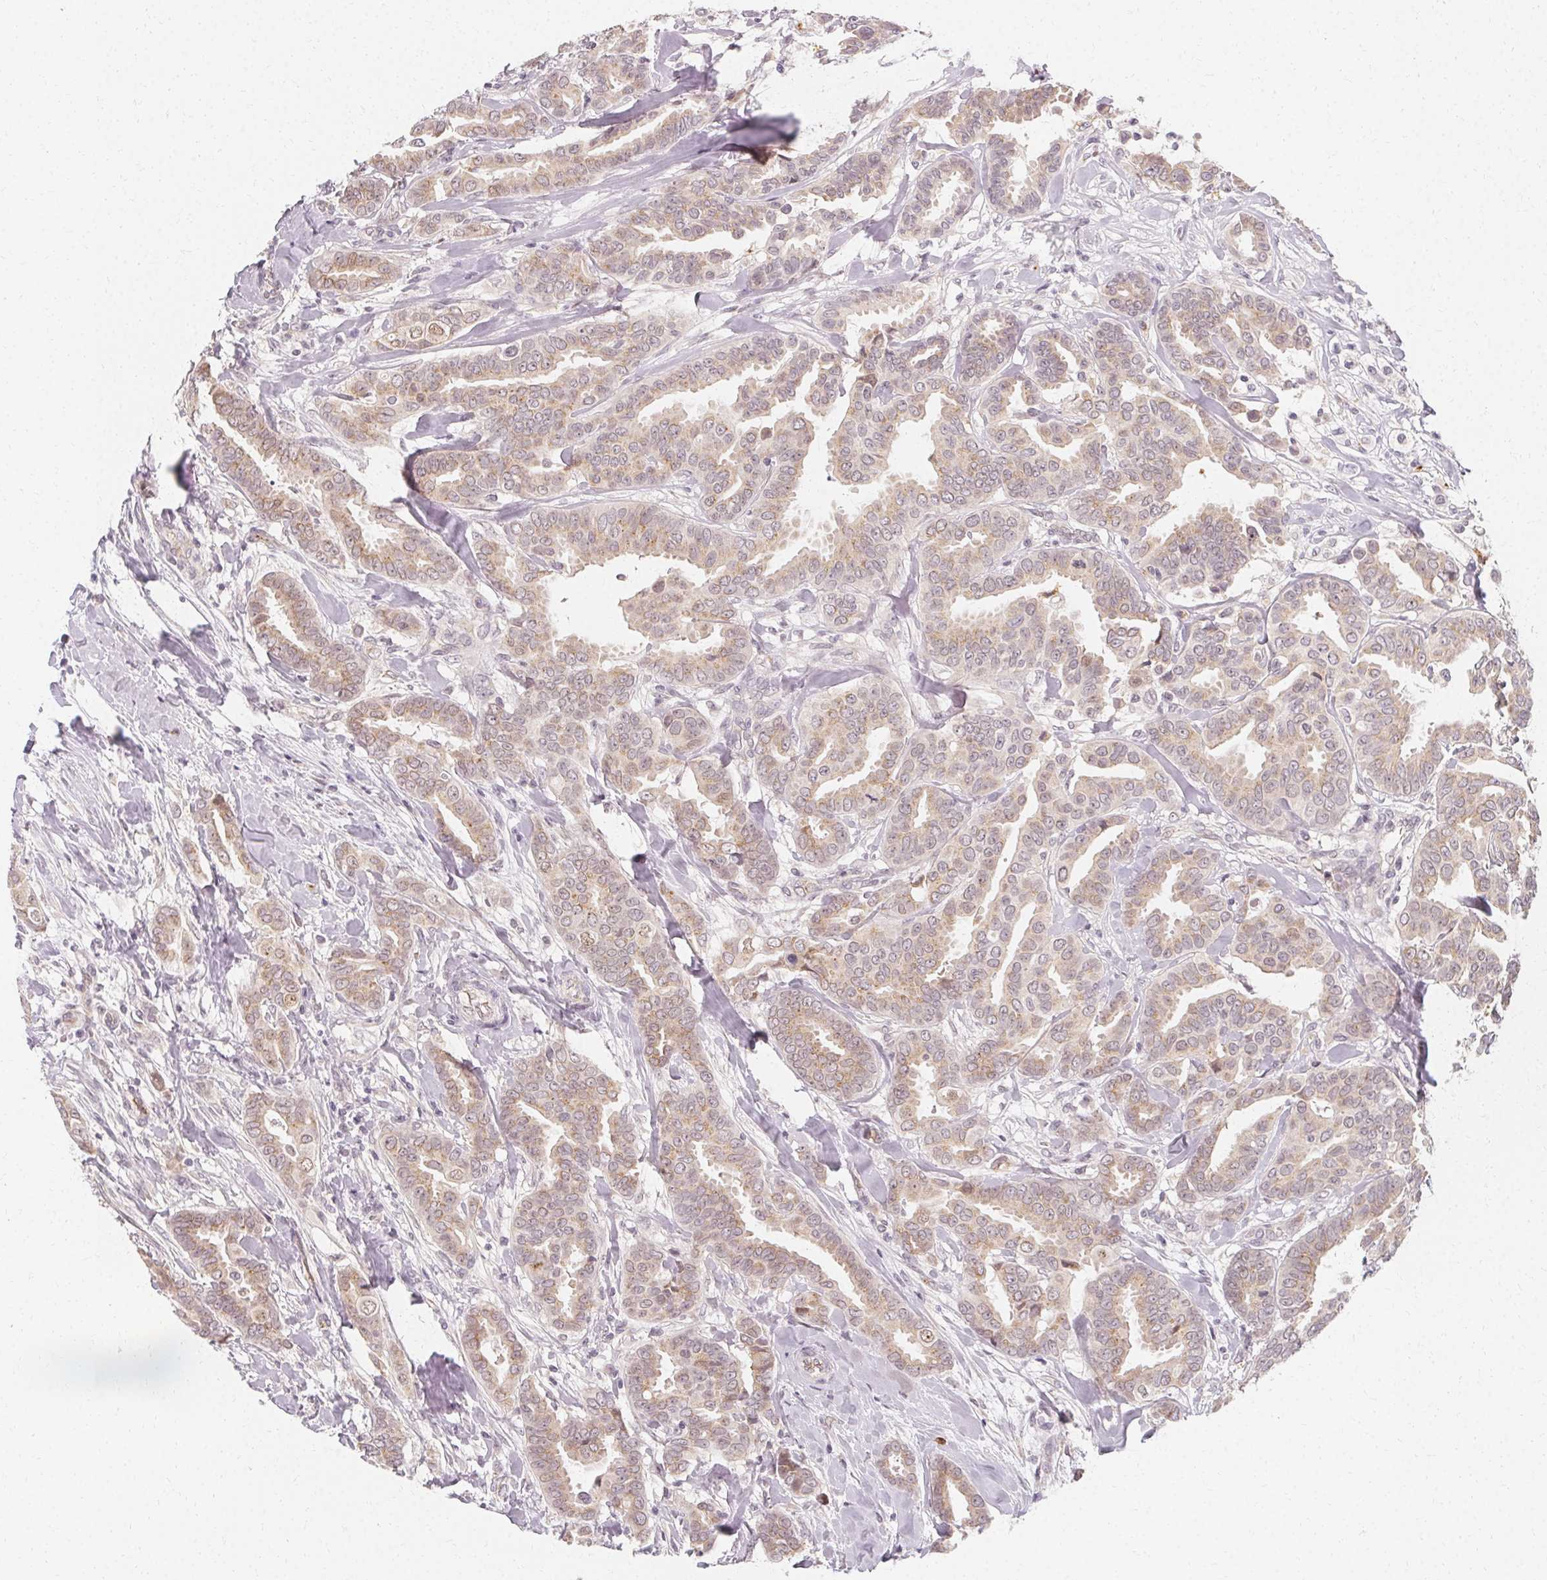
{"staining": {"intensity": "moderate", "quantity": "25%-75%", "location": "cytoplasmic/membranous"}, "tissue": "breast cancer", "cell_type": "Tumor cells", "image_type": "cancer", "snomed": [{"axis": "morphology", "description": "Duct carcinoma"}, {"axis": "topography", "description": "Breast"}], "caption": "Immunohistochemical staining of breast invasive ductal carcinoma exhibits moderate cytoplasmic/membranous protein staining in approximately 25%-75% of tumor cells.", "gene": "CLCNKB", "patient": {"sex": "female", "age": 45}}